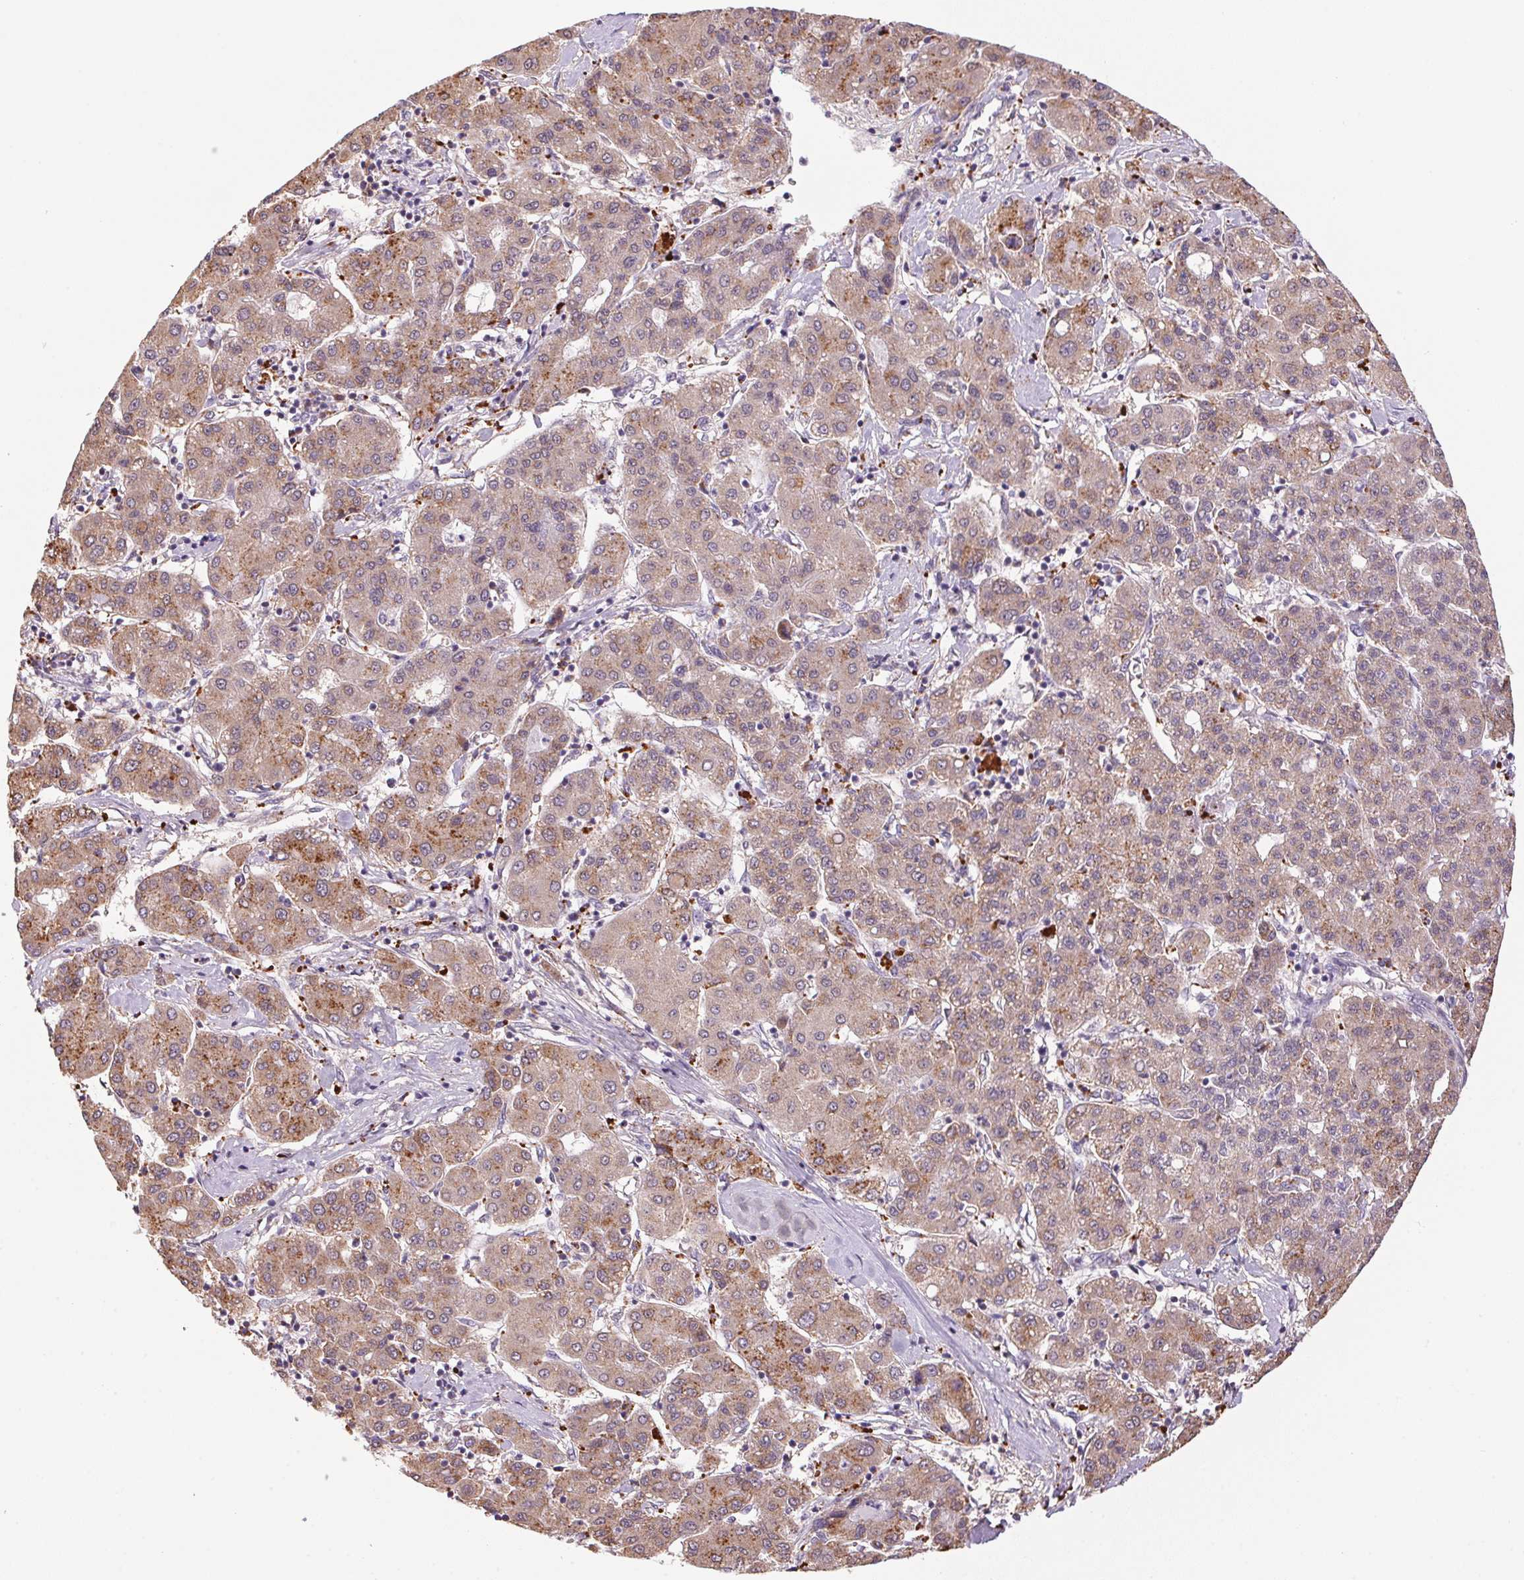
{"staining": {"intensity": "moderate", "quantity": ">75%", "location": "cytoplasmic/membranous"}, "tissue": "liver cancer", "cell_type": "Tumor cells", "image_type": "cancer", "snomed": [{"axis": "morphology", "description": "Carcinoma, Hepatocellular, NOS"}, {"axis": "topography", "description": "Liver"}], "caption": "Liver cancer (hepatocellular carcinoma) stained for a protein reveals moderate cytoplasmic/membranous positivity in tumor cells.", "gene": "ADH5", "patient": {"sex": "male", "age": 65}}